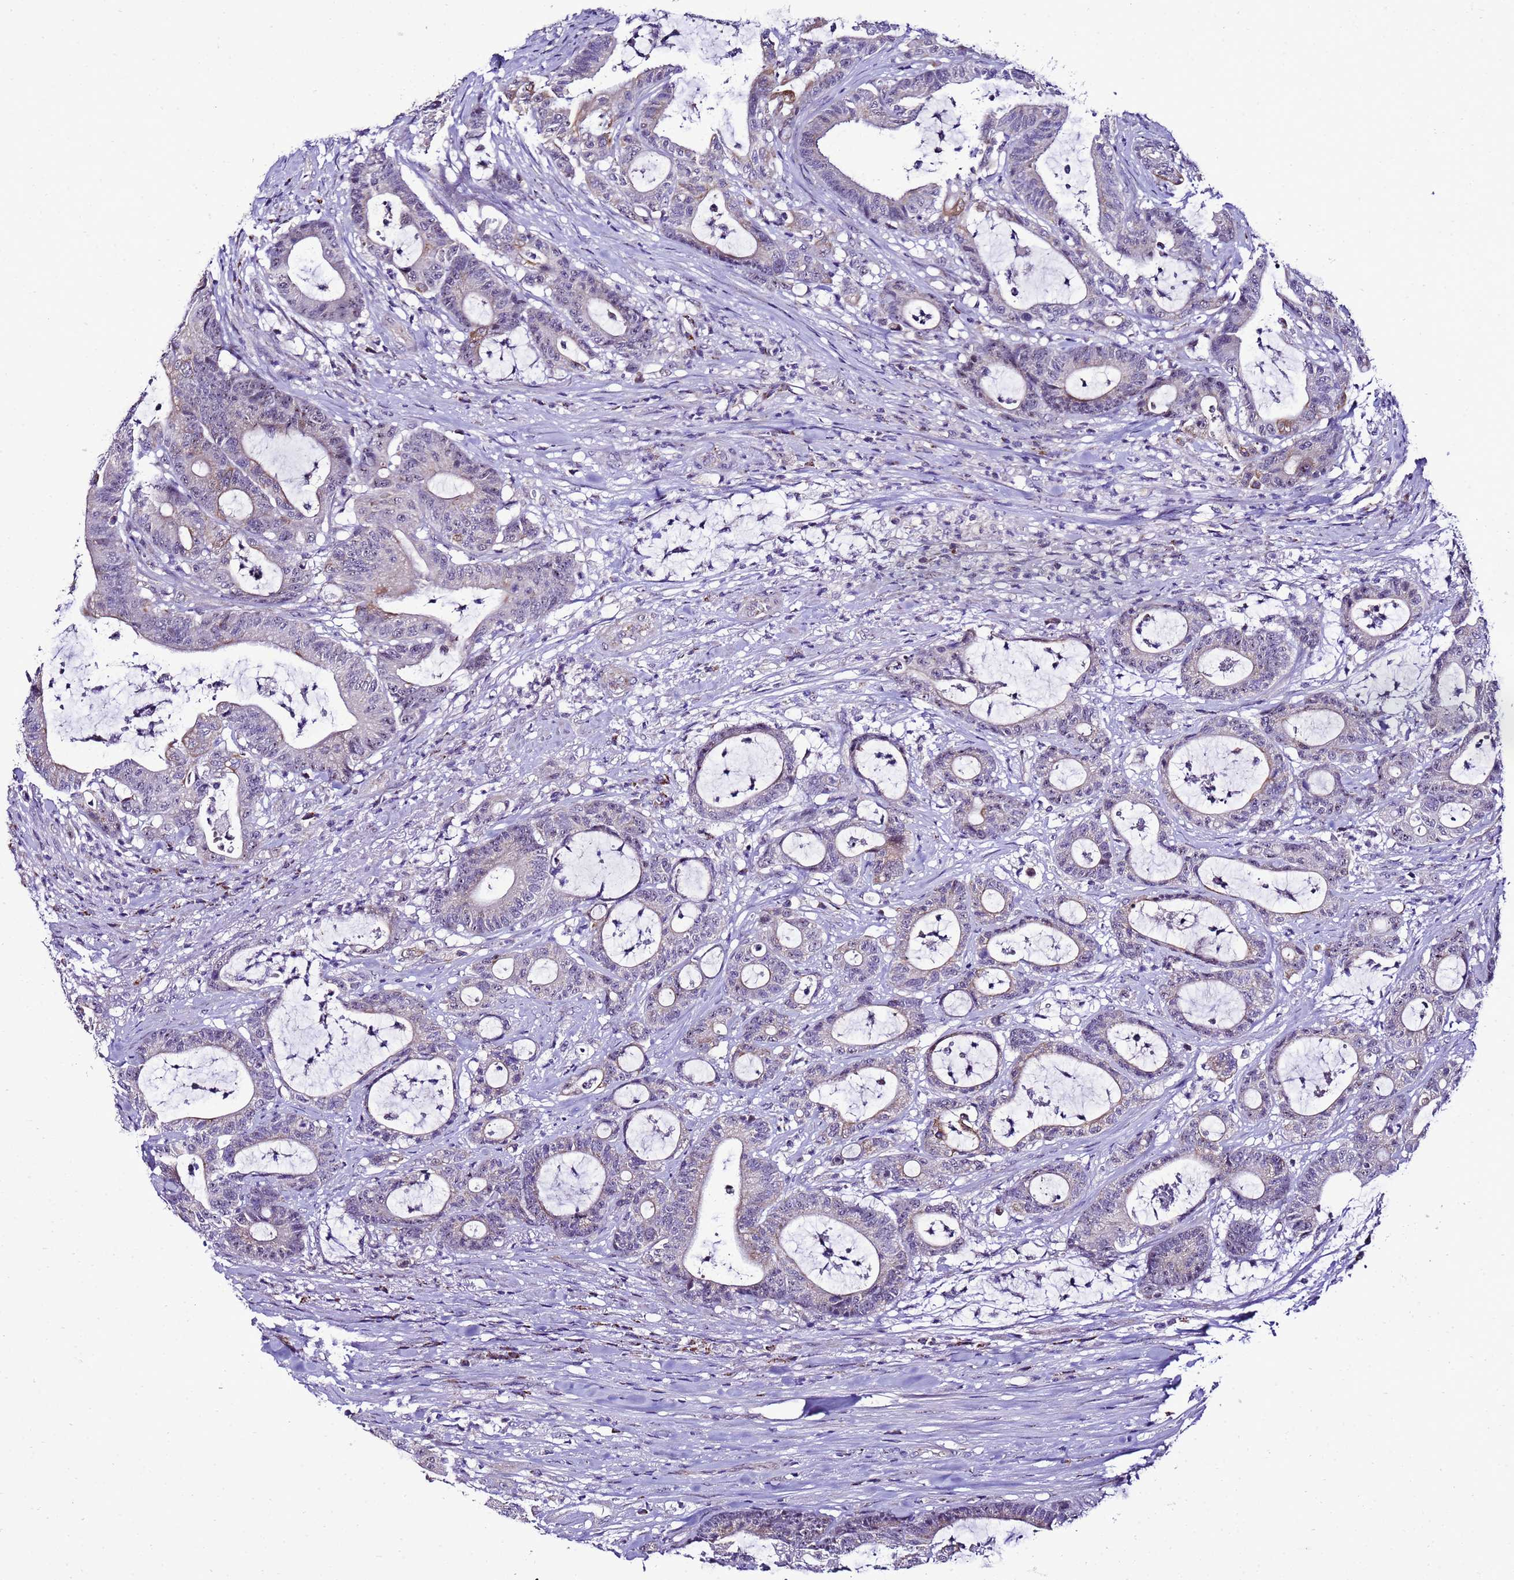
{"staining": {"intensity": "negative", "quantity": "none", "location": "none"}, "tissue": "colorectal cancer", "cell_type": "Tumor cells", "image_type": "cancer", "snomed": [{"axis": "morphology", "description": "Adenocarcinoma, NOS"}, {"axis": "topography", "description": "Colon"}], "caption": "Tumor cells are negative for protein expression in human colorectal cancer. (Immunohistochemistry (ihc), brightfield microscopy, high magnification).", "gene": "DPH6", "patient": {"sex": "female", "age": 84}}